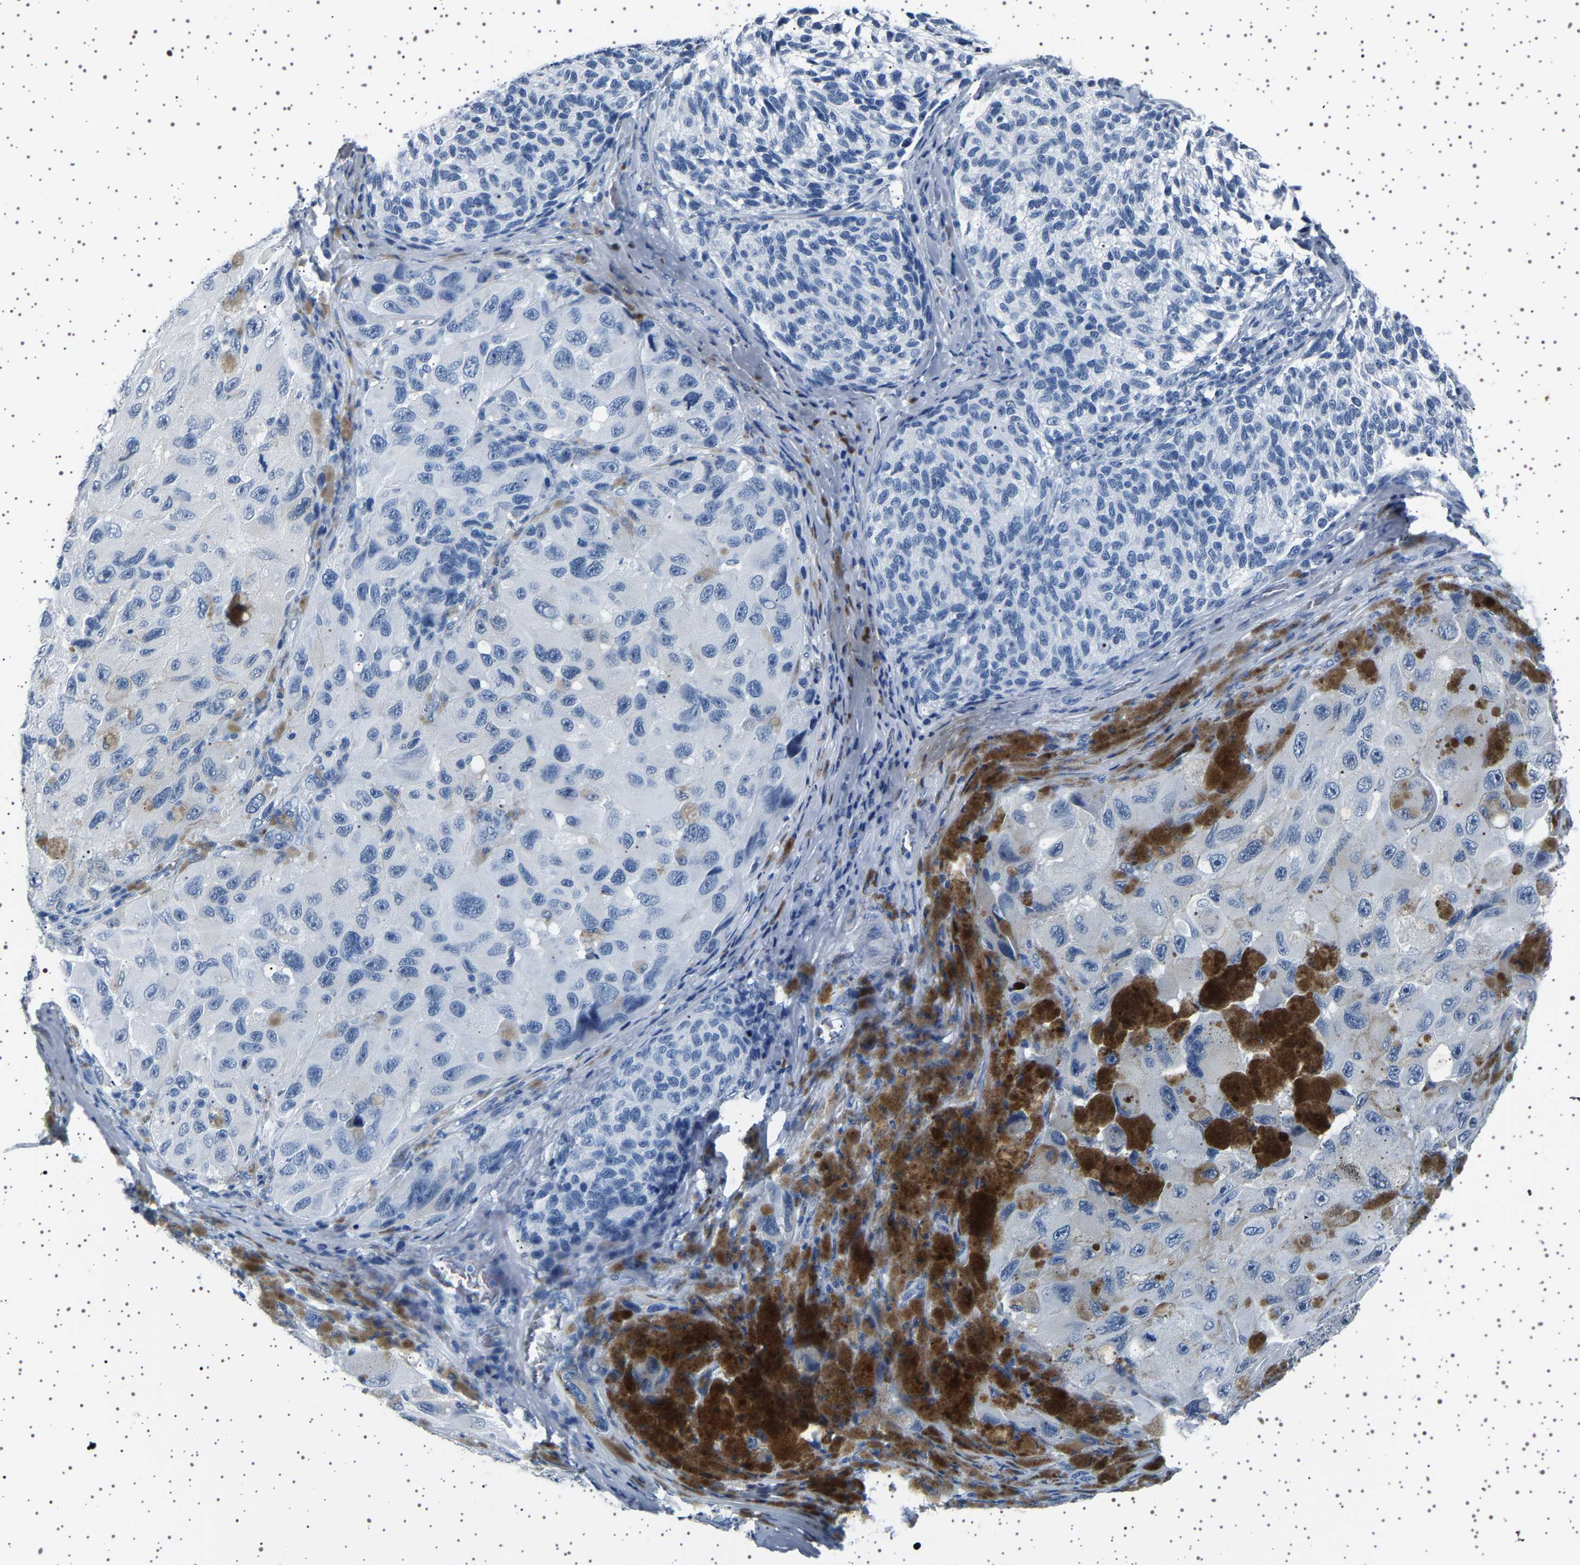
{"staining": {"intensity": "negative", "quantity": "none", "location": "none"}, "tissue": "melanoma", "cell_type": "Tumor cells", "image_type": "cancer", "snomed": [{"axis": "morphology", "description": "Malignant melanoma, NOS"}, {"axis": "topography", "description": "Skin"}], "caption": "Tumor cells show no significant expression in melanoma.", "gene": "TFF3", "patient": {"sex": "female", "age": 73}}